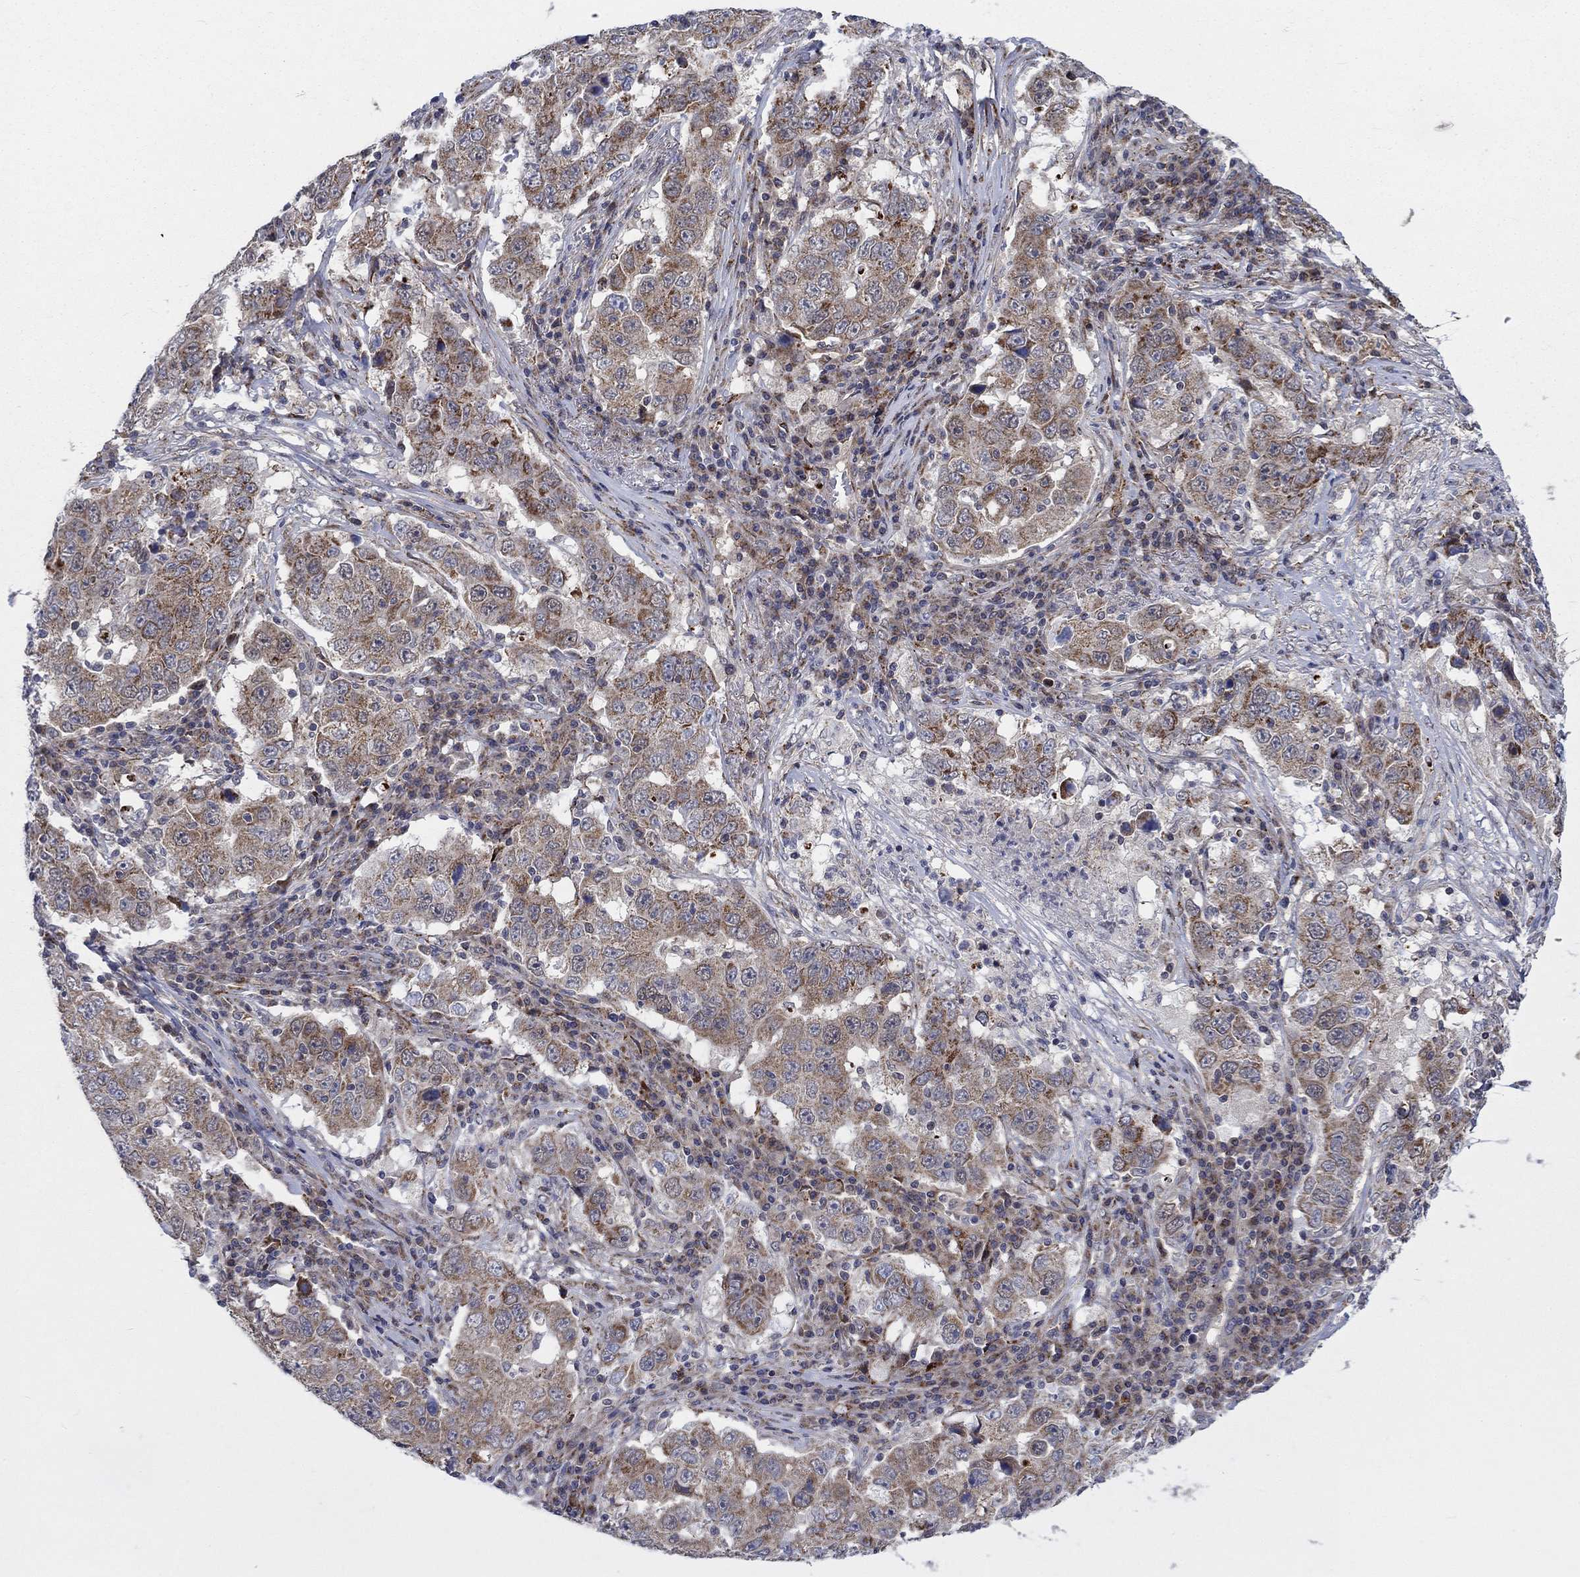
{"staining": {"intensity": "moderate", "quantity": "25%-75%", "location": "cytoplasmic/membranous"}, "tissue": "lung cancer", "cell_type": "Tumor cells", "image_type": "cancer", "snomed": [{"axis": "morphology", "description": "Adenocarcinoma, NOS"}, {"axis": "topography", "description": "Lung"}], "caption": "Tumor cells exhibit medium levels of moderate cytoplasmic/membranous positivity in approximately 25%-75% of cells in lung adenocarcinoma.", "gene": "SLC35F2", "patient": {"sex": "male", "age": 73}}